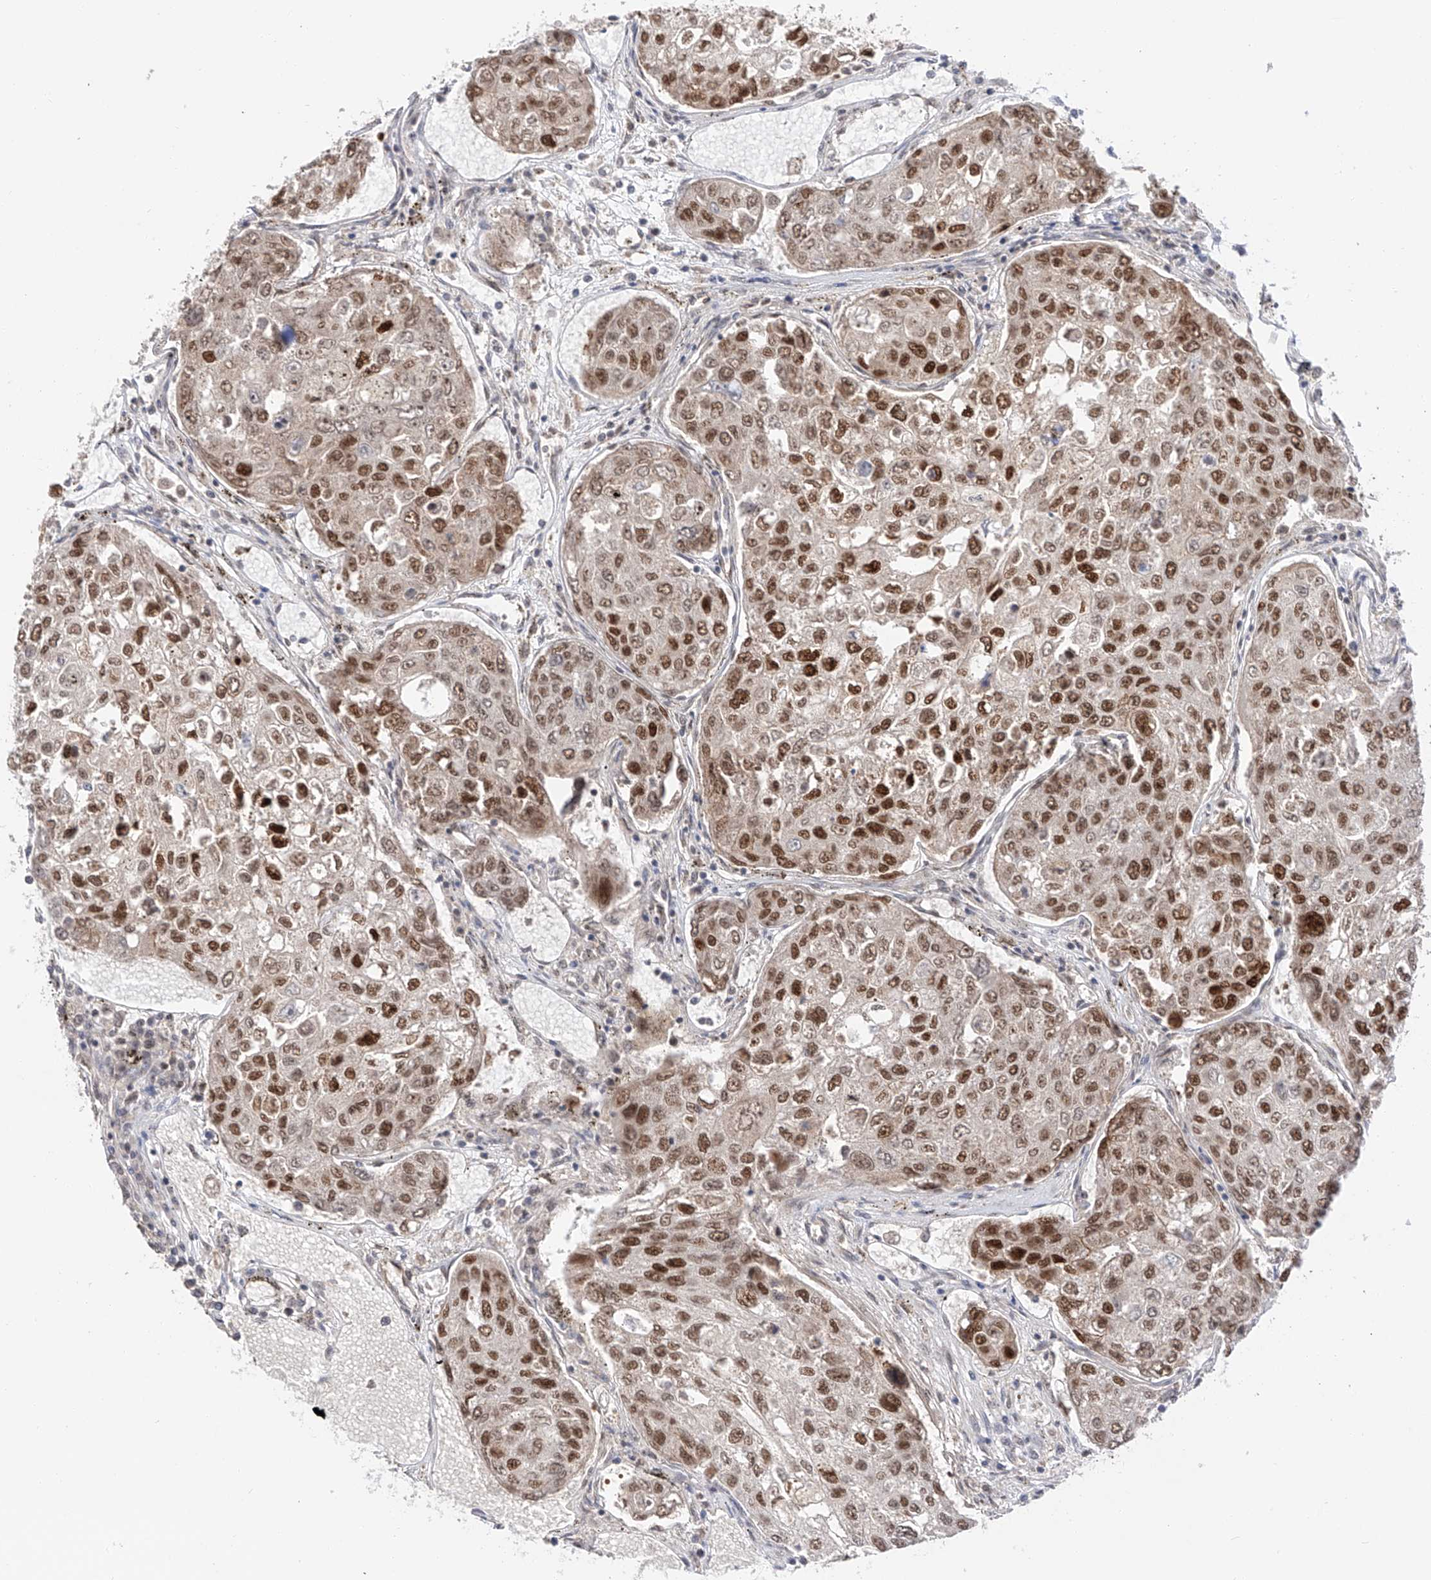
{"staining": {"intensity": "strong", "quantity": ">75%", "location": "nuclear"}, "tissue": "urothelial cancer", "cell_type": "Tumor cells", "image_type": "cancer", "snomed": [{"axis": "morphology", "description": "Urothelial carcinoma, High grade"}, {"axis": "topography", "description": "Lymph node"}, {"axis": "topography", "description": "Urinary bladder"}], "caption": "Urothelial cancer stained with DAB (3,3'-diaminobenzidine) IHC displays high levels of strong nuclear positivity in approximately >75% of tumor cells.", "gene": "POGK", "patient": {"sex": "male", "age": 51}}